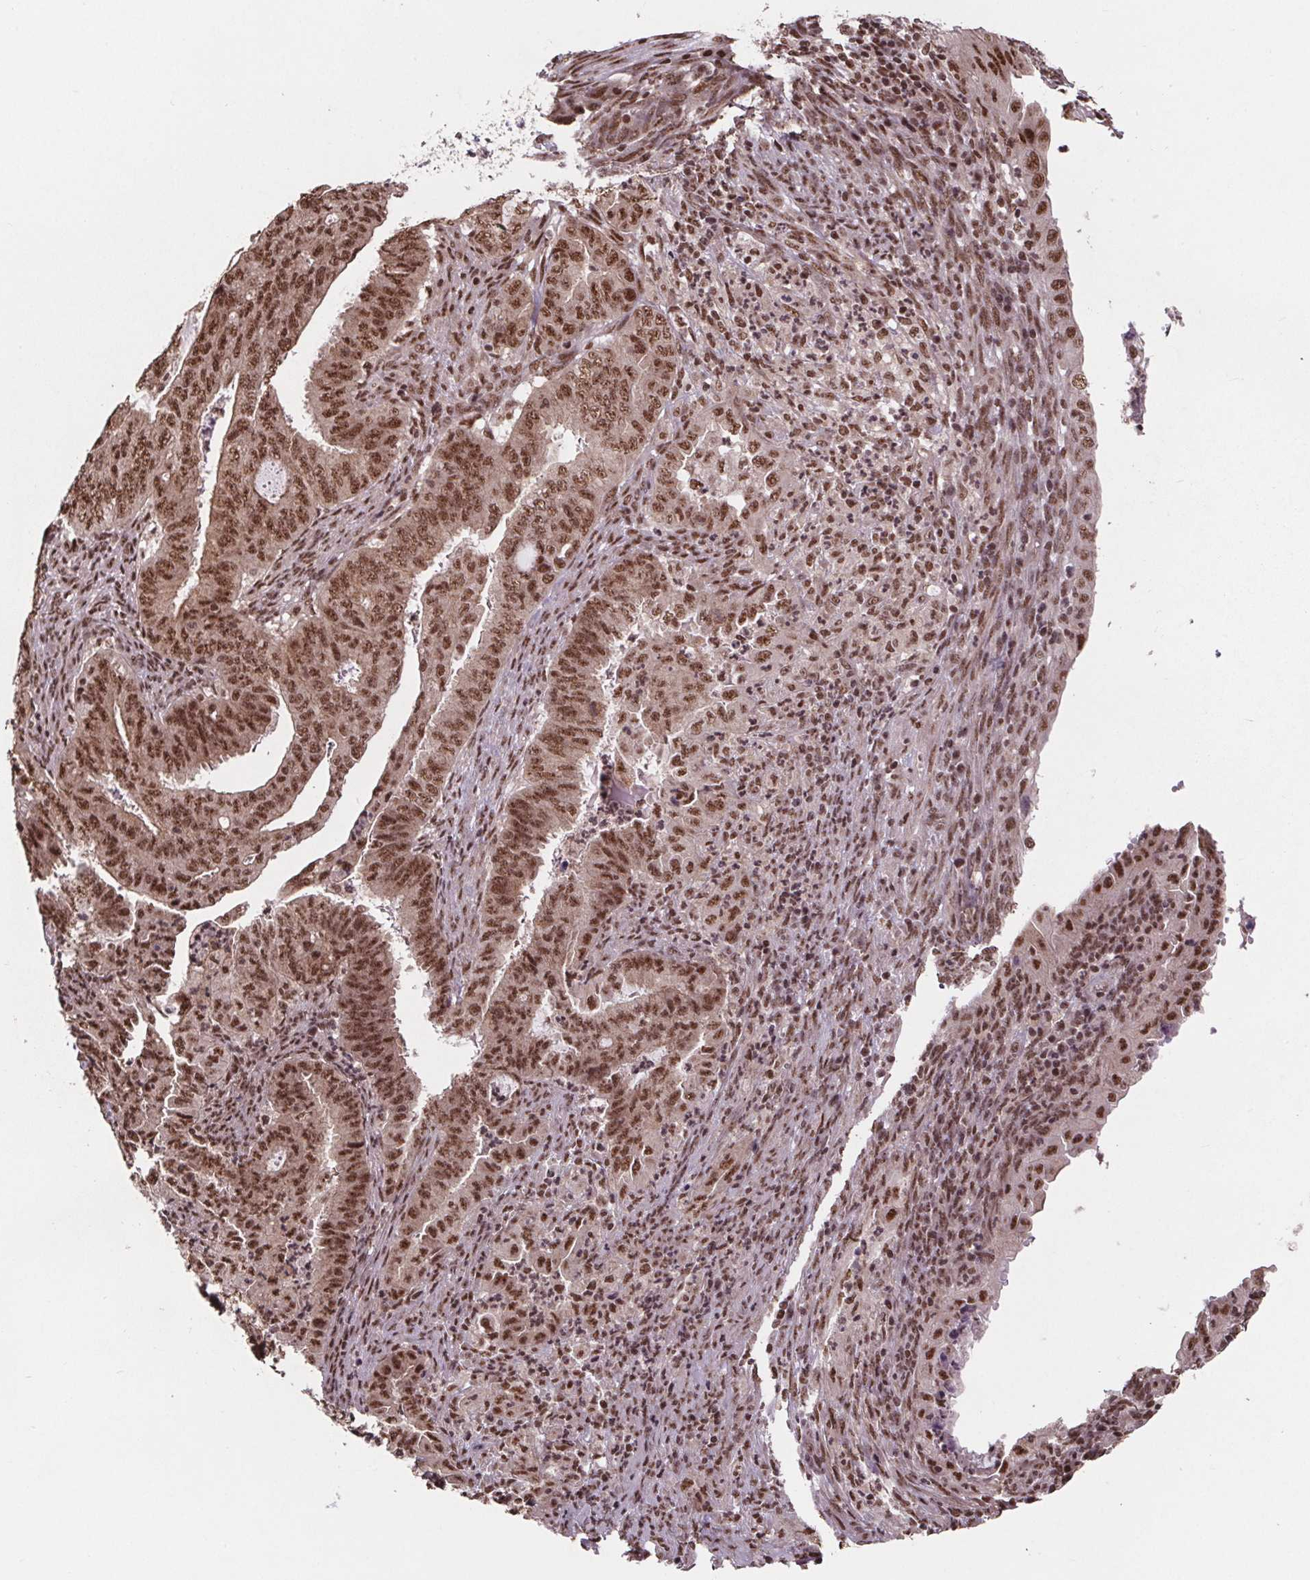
{"staining": {"intensity": "moderate", "quantity": ">75%", "location": "nuclear"}, "tissue": "endometrial cancer", "cell_type": "Tumor cells", "image_type": "cancer", "snomed": [{"axis": "morphology", "description": "Adenocarcinoma, NOS"}, {"axis": "topography", "description": "Endometrium"}], "caption": "Protein analysis of endometrial cancer (adenocarcinoma) tissue exhibits moderate nuclear positivity in approximately >75% of tumor cells.", "gene": "JARID2", "patient": {"sex": "female", "age": 51}}